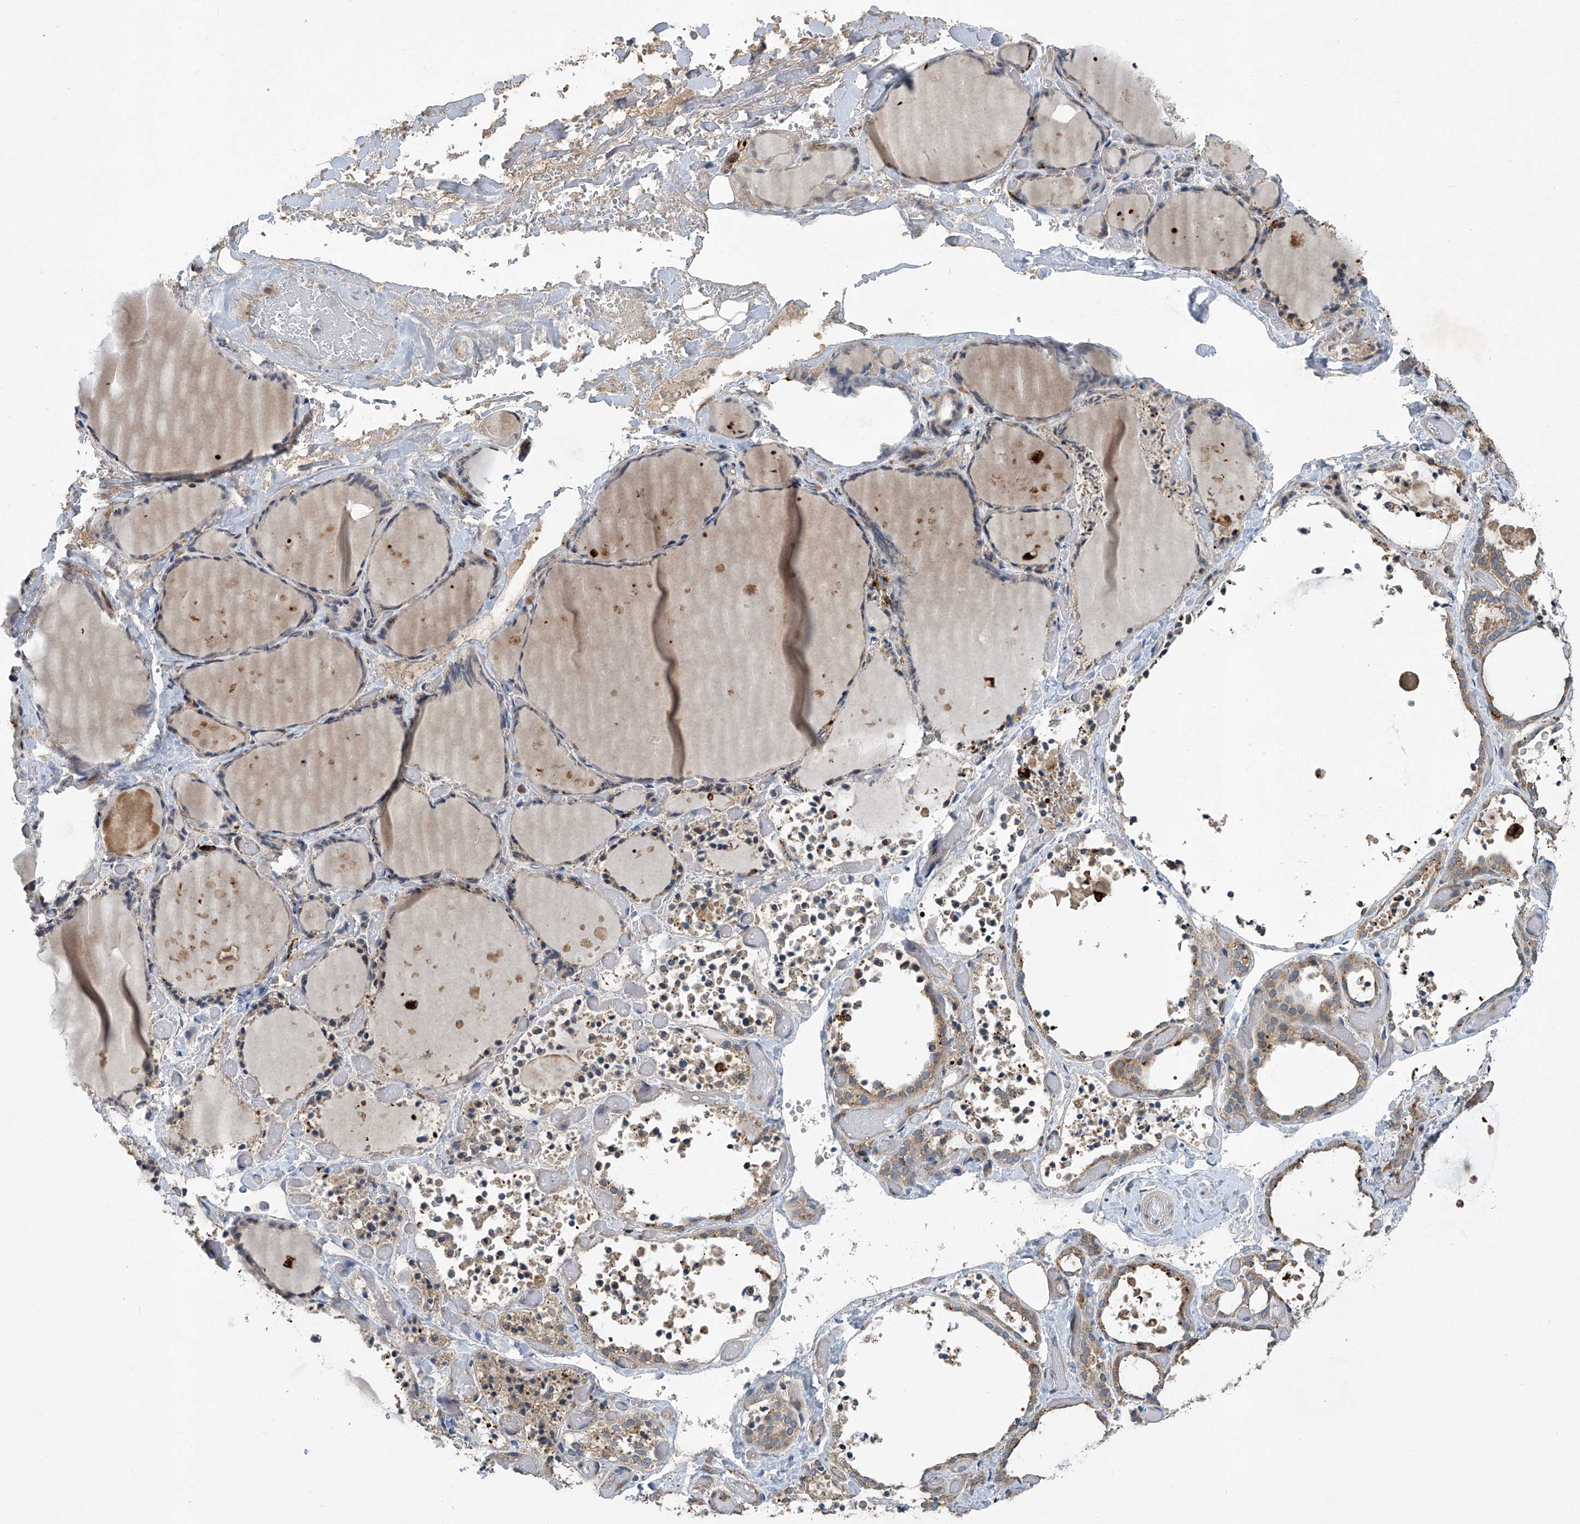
{"staining": {"intensity": "moderate", "quantity": "25%-75%", "location": "cytoplasmic/membranous"}, "tissue": "thyroid gland", "cell_type": "Glandular cells", "image_type": "normal", "snomed": [{"axis": "morphology", "description": "Normal tissue, NOS"}, {"axis": "topography", "description": "Thyroid gland"}], "caption": "High-magnification brightfield microscopy of unremarkable thyroid gland stained with DAB (3,3'-diaminobenzidine) (brown) and counterstained with hematoxylin (blue). glandular cells exhibit moderate cytoplasmic/membranous staining is seen in about25%-75% of cells.", "gene": "FAM167A", "patient": {"sex": "female", "age": 44}}